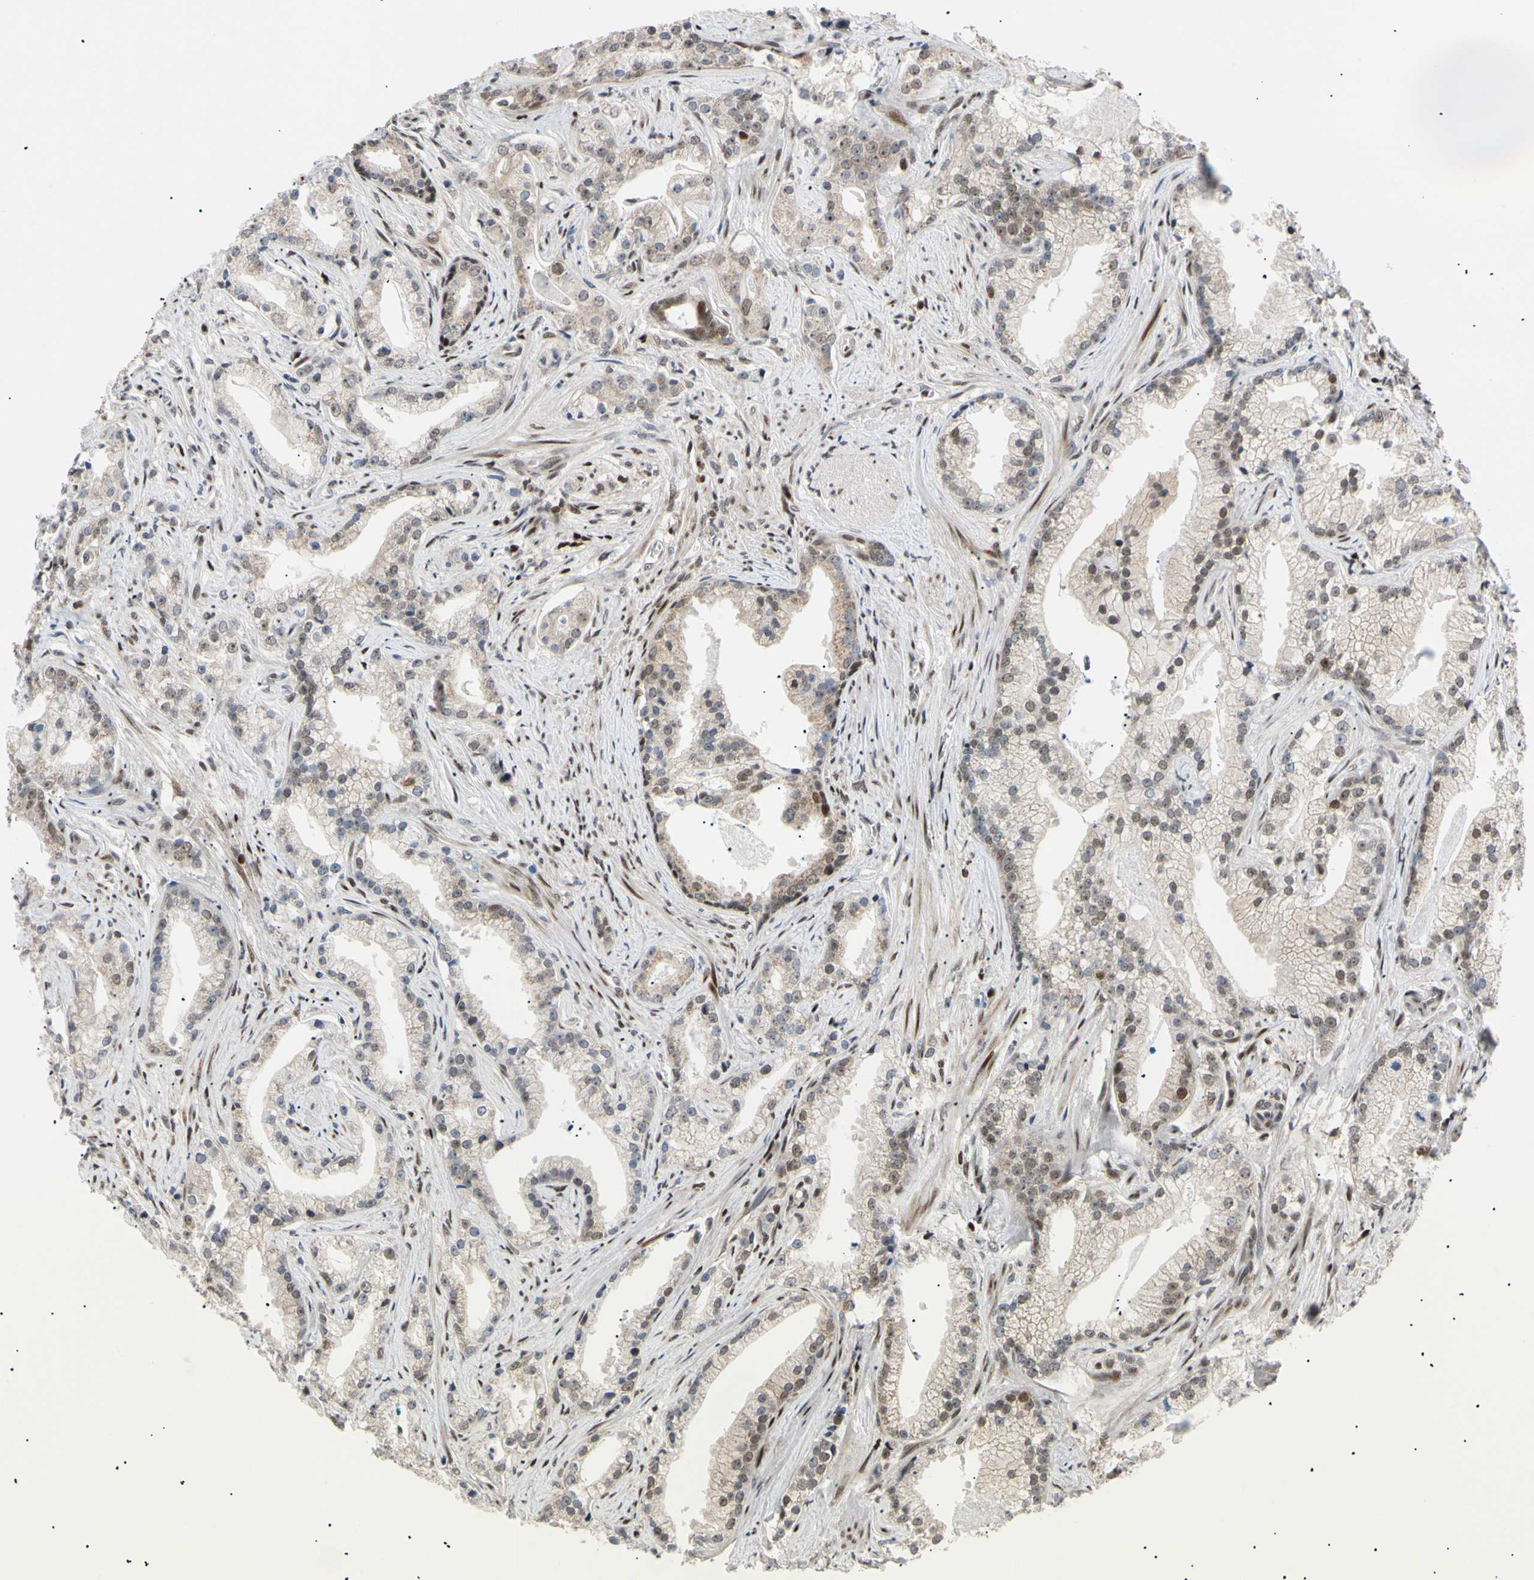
{"staining": {"intensity": "moderate", "quantity": "25%-75%", "location": "cytoplasmic/membranous,nuclear"}, "tissue": "prostate cancer", "cell_type": "Tumor cells", "image_type": "cancer", "snomed": [{"axis": "morphology", "description": "Adenocarcinoma, Low grade"}, {"axis": "topography", "description": "Prostate"}], "caption": "Adenocarcinoma (low-grade) (prostate) stained for a protein demonstrates moderate cytoplasmic/membranous and nuclear positivity in tumor cells.", "gene": "E2F1", "patient": {"sex": "male", "age": 59}}